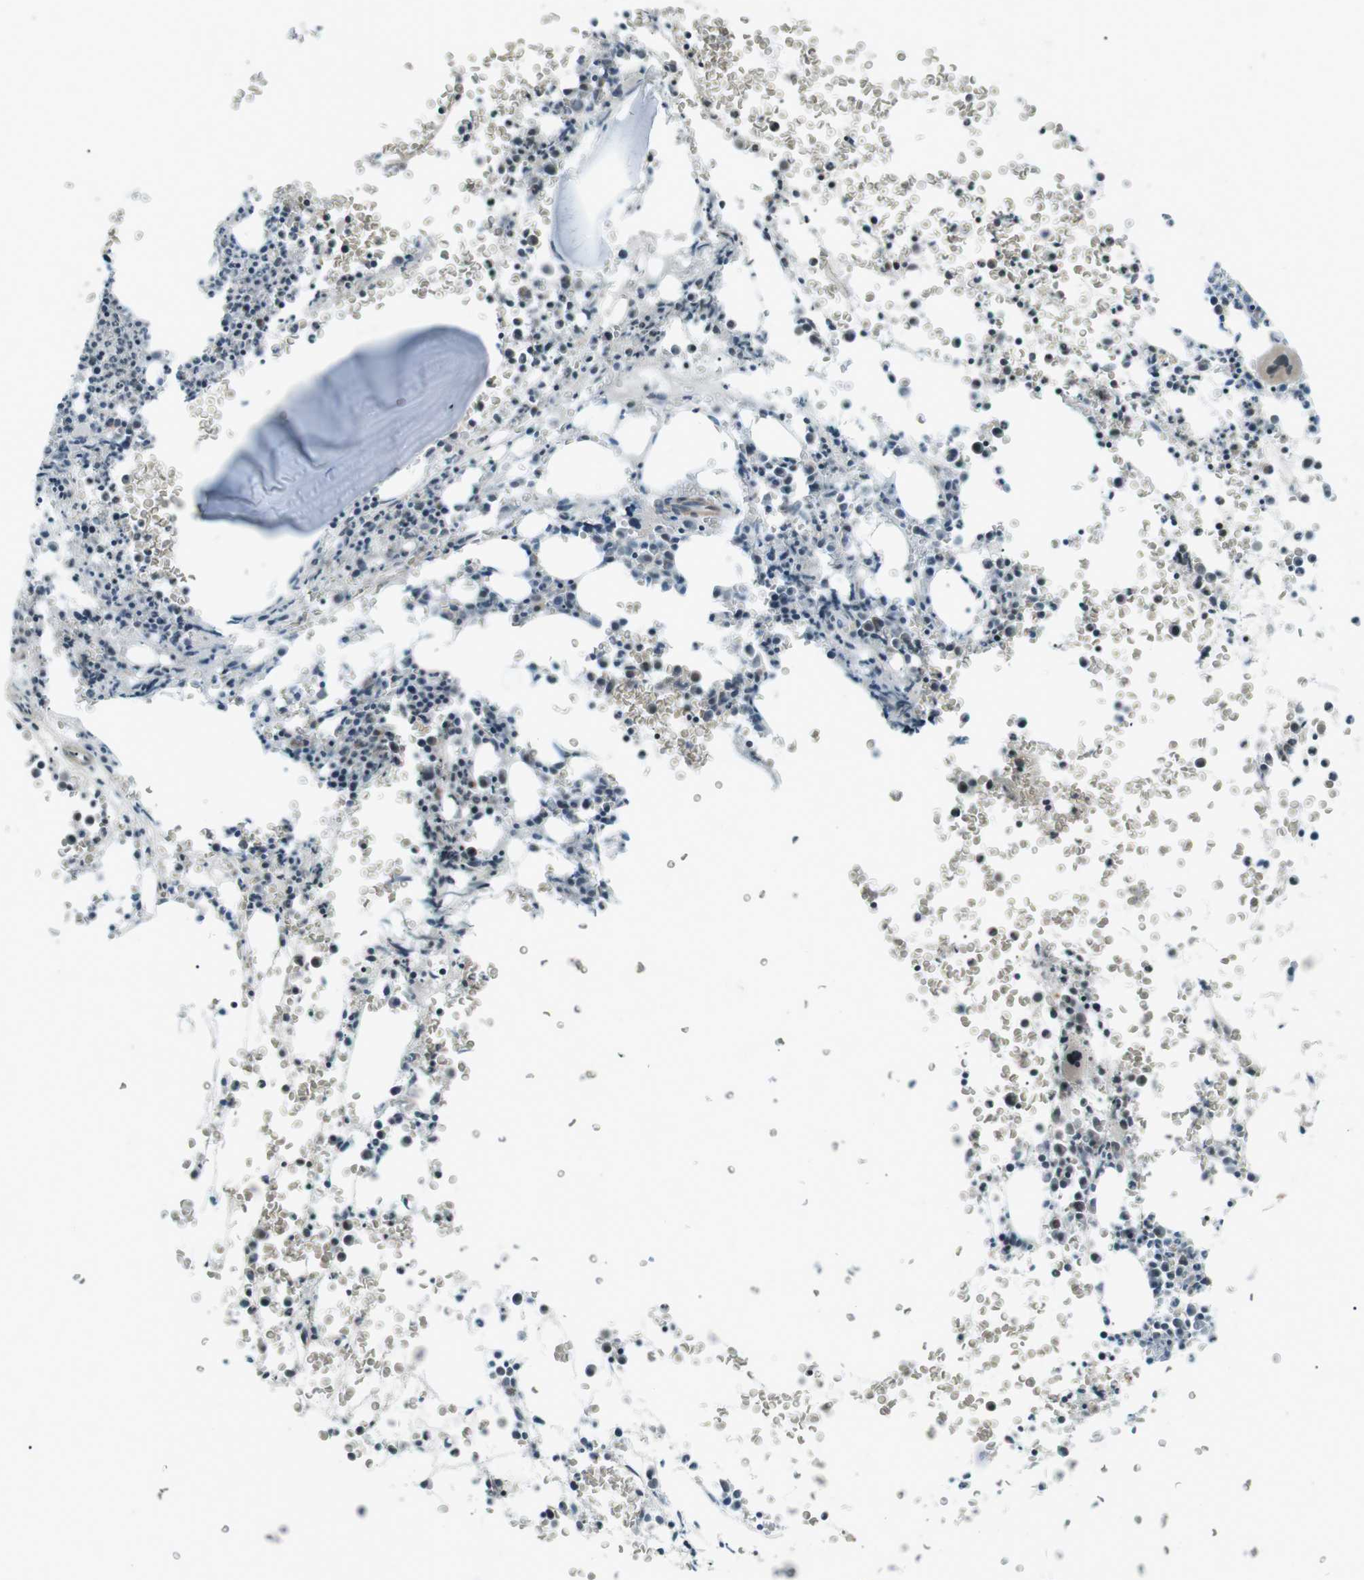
{"staining": {"intensity": "moderate", "quantity": "<25%", "location": "cytoplasmic/membranous"}, "tissue": "bone marrow", "cell_type": "Hematopoietic cells", "image_type": "normal", "snomed": [{"axis": "morphology", "description": "Normal tissue, NOS"}, {"axis": "morphology", "description": "Inflammation, NOS"}, {"axis": "topography", "description": "Bone marrow"}], "caption": "A high-resolution image shows IHC staining of normal bone marrow, which demonstrates moderate cytoplasmic/membranous staining in approximately <25% of hematopoietic cells. (Brightfield microscopy of DAB IHC at high magnification).", "gene": "TMEM74", "patient": {"sex": "female", "age": 56}}